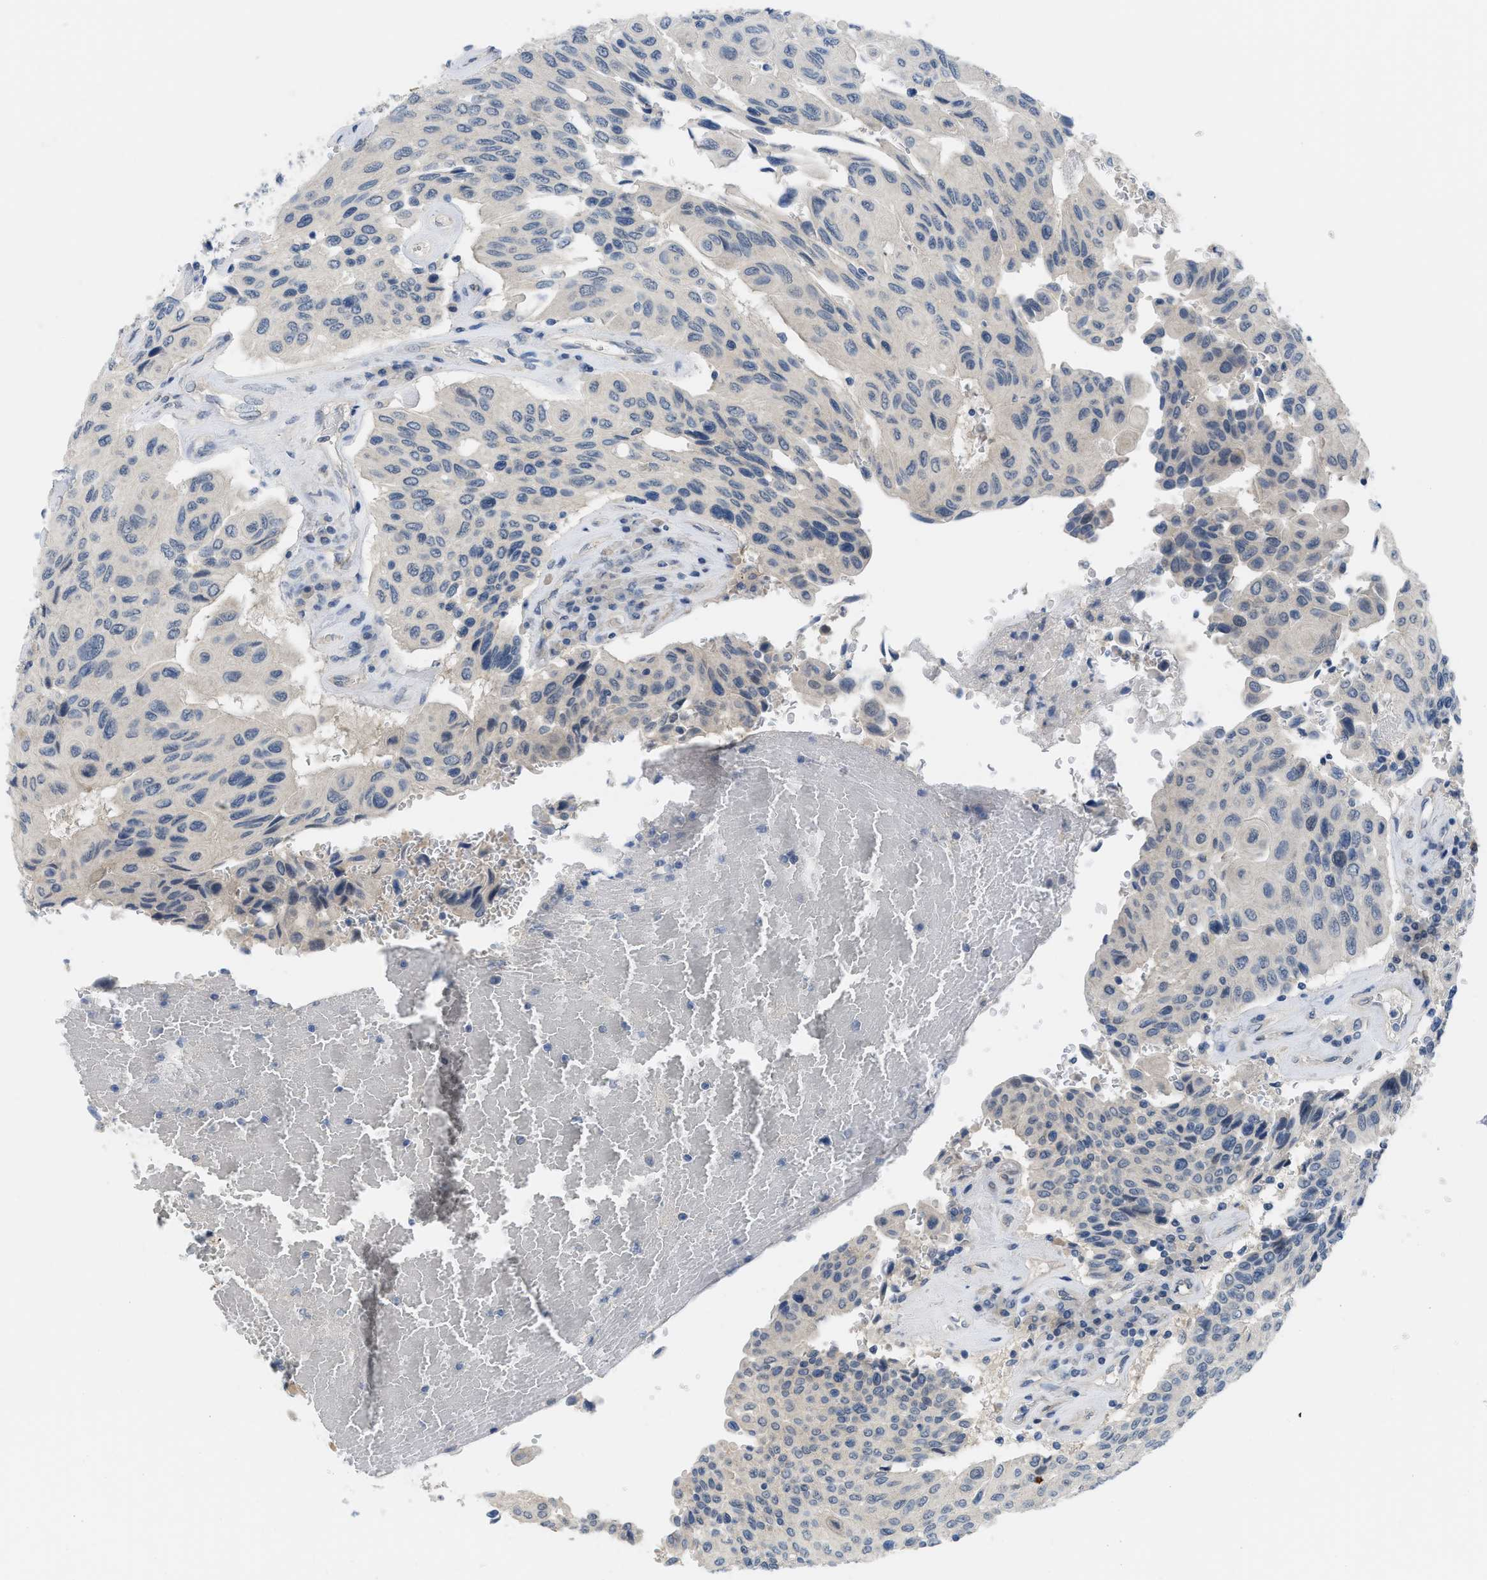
{"staining": {"intensity": "negative", "quantity": "none", "location": "none"}, "tissue": "urothelial cancer", "cell_type": "Tumor cells", "image_type": "cancer", "snomed": [{"axis": "morphology", "description": "Urothelial carcinoma, High grade"}, {"axis": "topography", "description": "Urinary bladder"}], "caption": "Protein analysis of urothelial cancer exhibits no significant staining in tumor cells.", "gene": "TNFAIP1", "patient": {"sex": "male", "age": 66}}